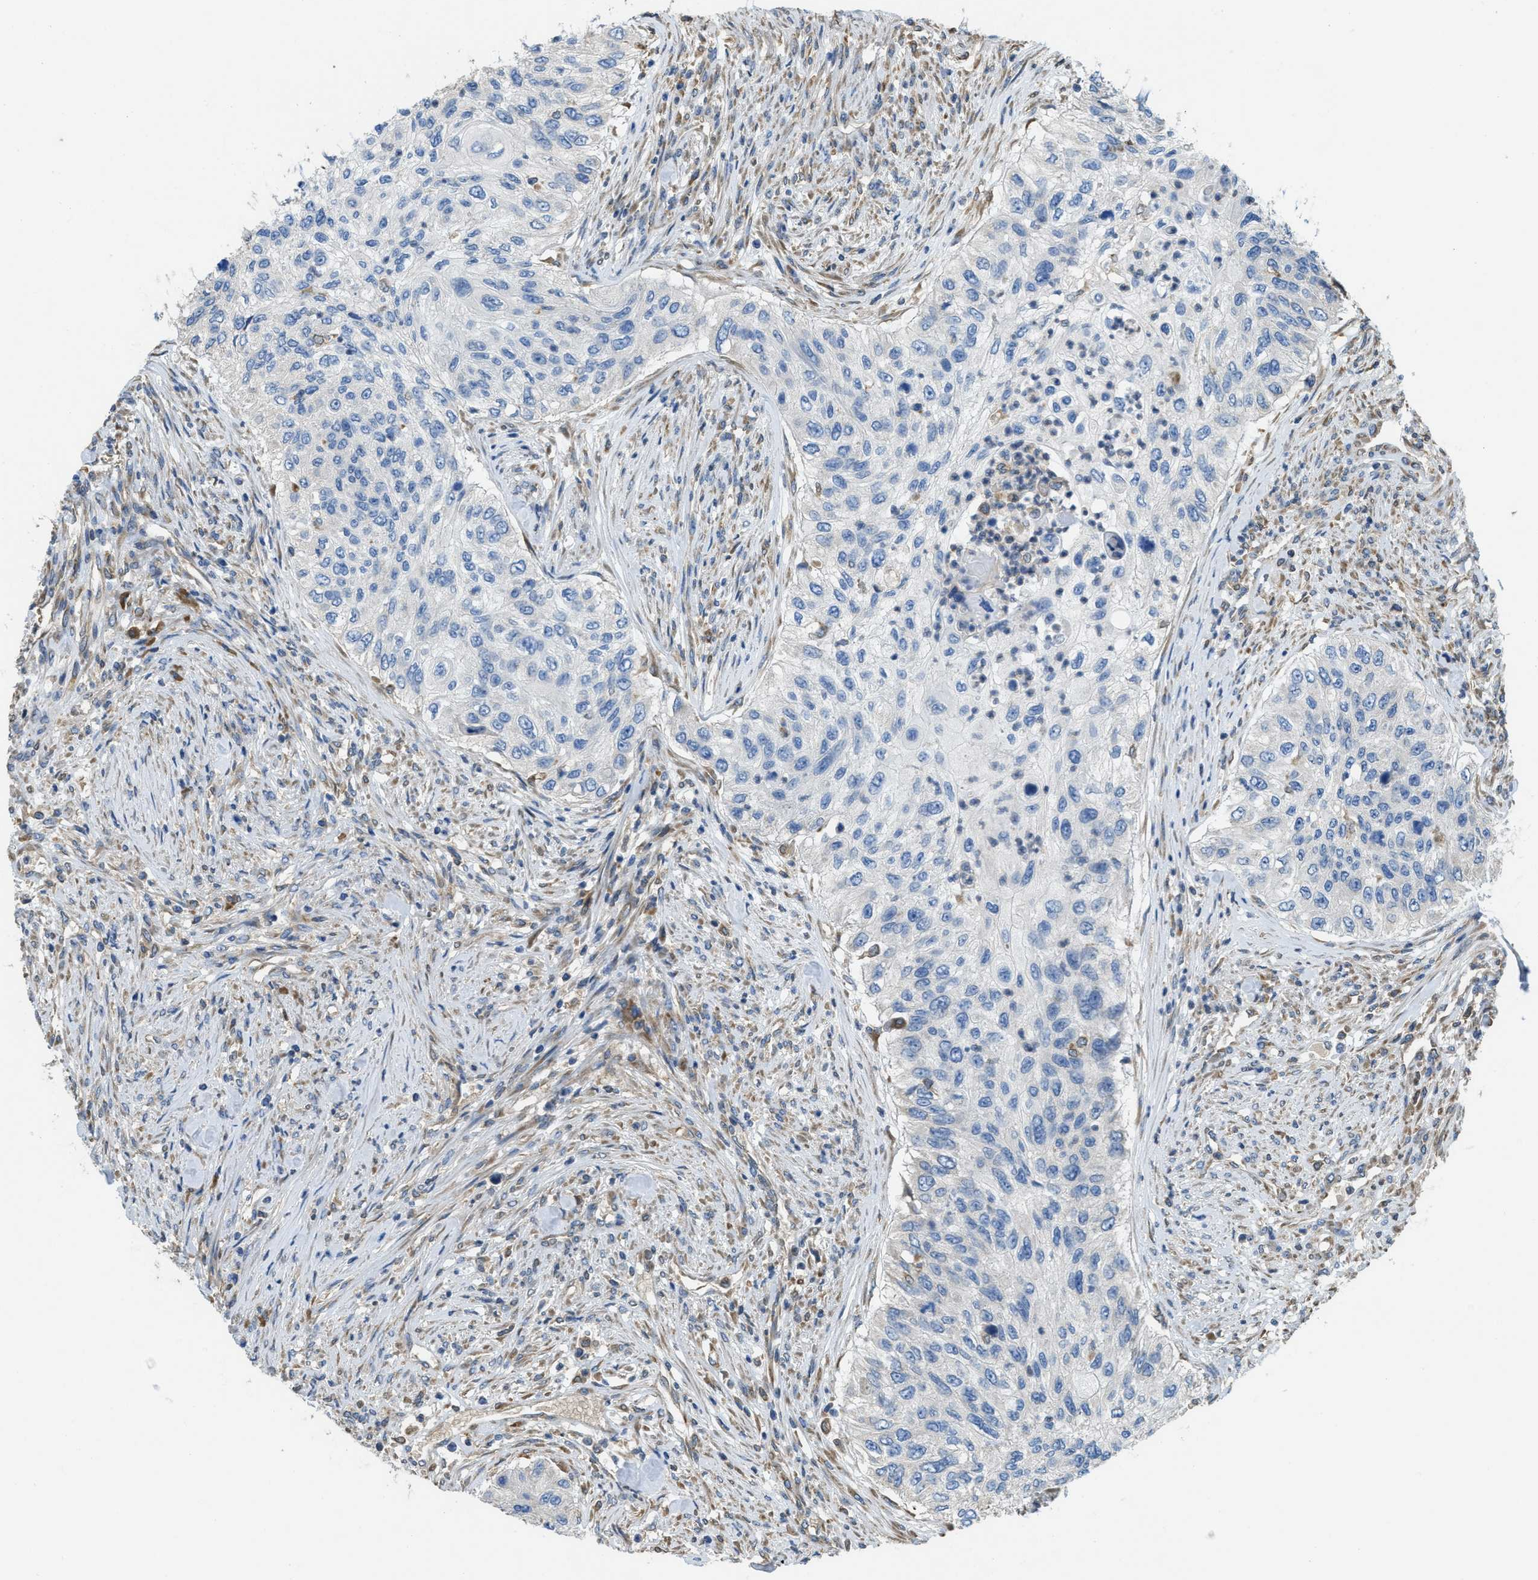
{"staining": {"intensity": "negative", "quantity": "none", "location": "none"}, "tissue": "urothelial cancer", "cell_type": "Tumor cells", "image_type": "cancer", "snomed": [{"axis": "morphology", "description": "Urothelial carcinoma, High grade"}, {"axis": "topography", "description": "Urinary bladder"}], "caption": "Tumor cells show no significant protein staining in urothelial cancer.", "gene": "MPDU1", "patient": {"sex": "female", "age": 60}}